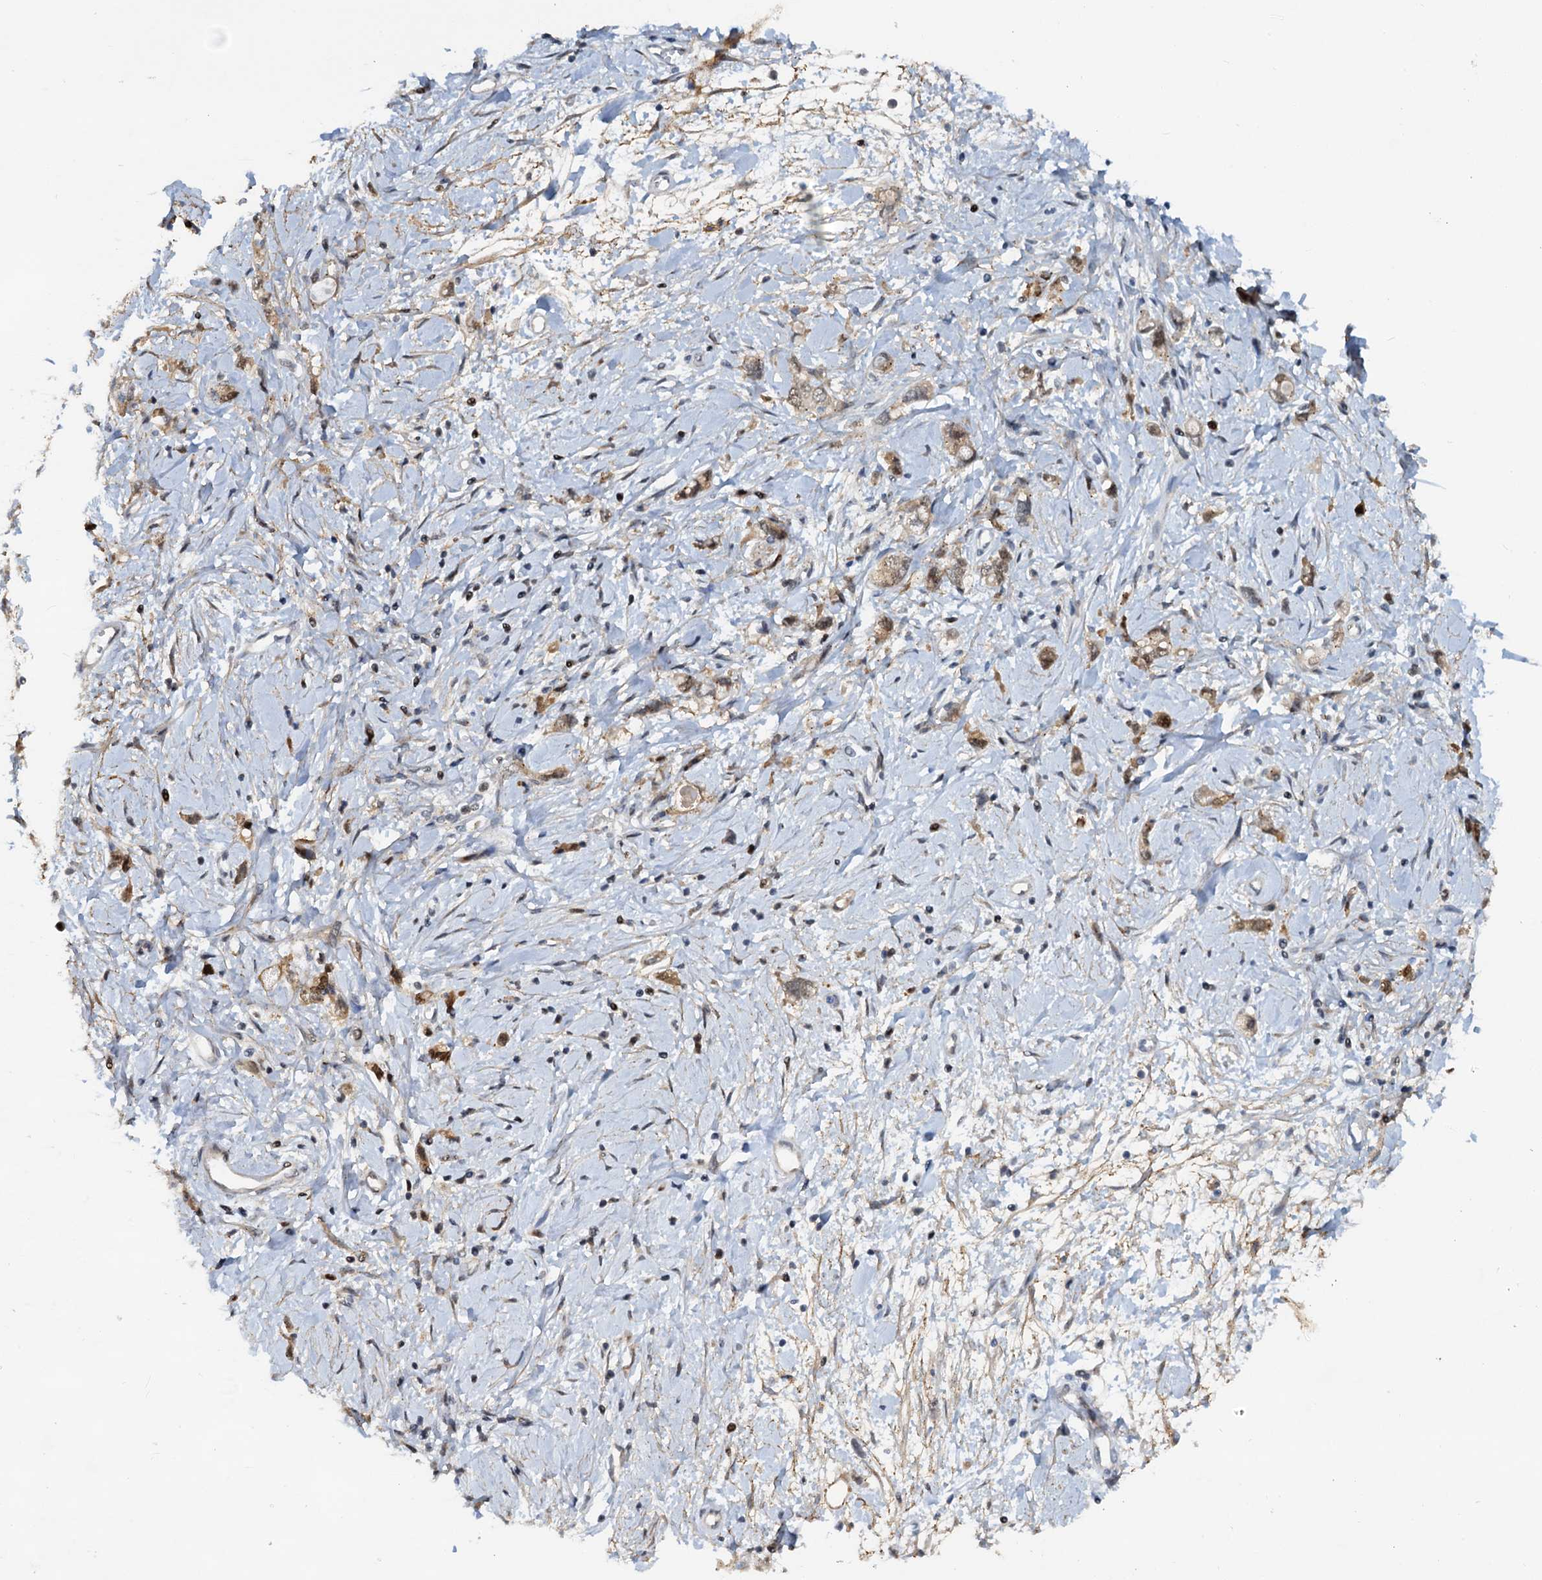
{"staining": {"intensity": "moderate", "quantity": "<25%", "location": "cytoplasmic/membranous,nuclear"}, "tissue": "stomach cancer", "cell_type": "Tumor cells", "image_type": "cancer", "snomed": [{"axis": "morphology", "description": "Adenocarcinoma, NOS"}, {"axis": "topography", "description": "Stomach"}], "caption": "Immunohistochemical staining of human stomach cancer reveals low levels of moderate cytoplasmic/membranous and nuclear expression in approximately <25% of tumor cells. (Brightfield microscopy of DAB IHC at high magnification).", "gene": "PTGES3", "patient": {"sex": "female", "age": 76}}